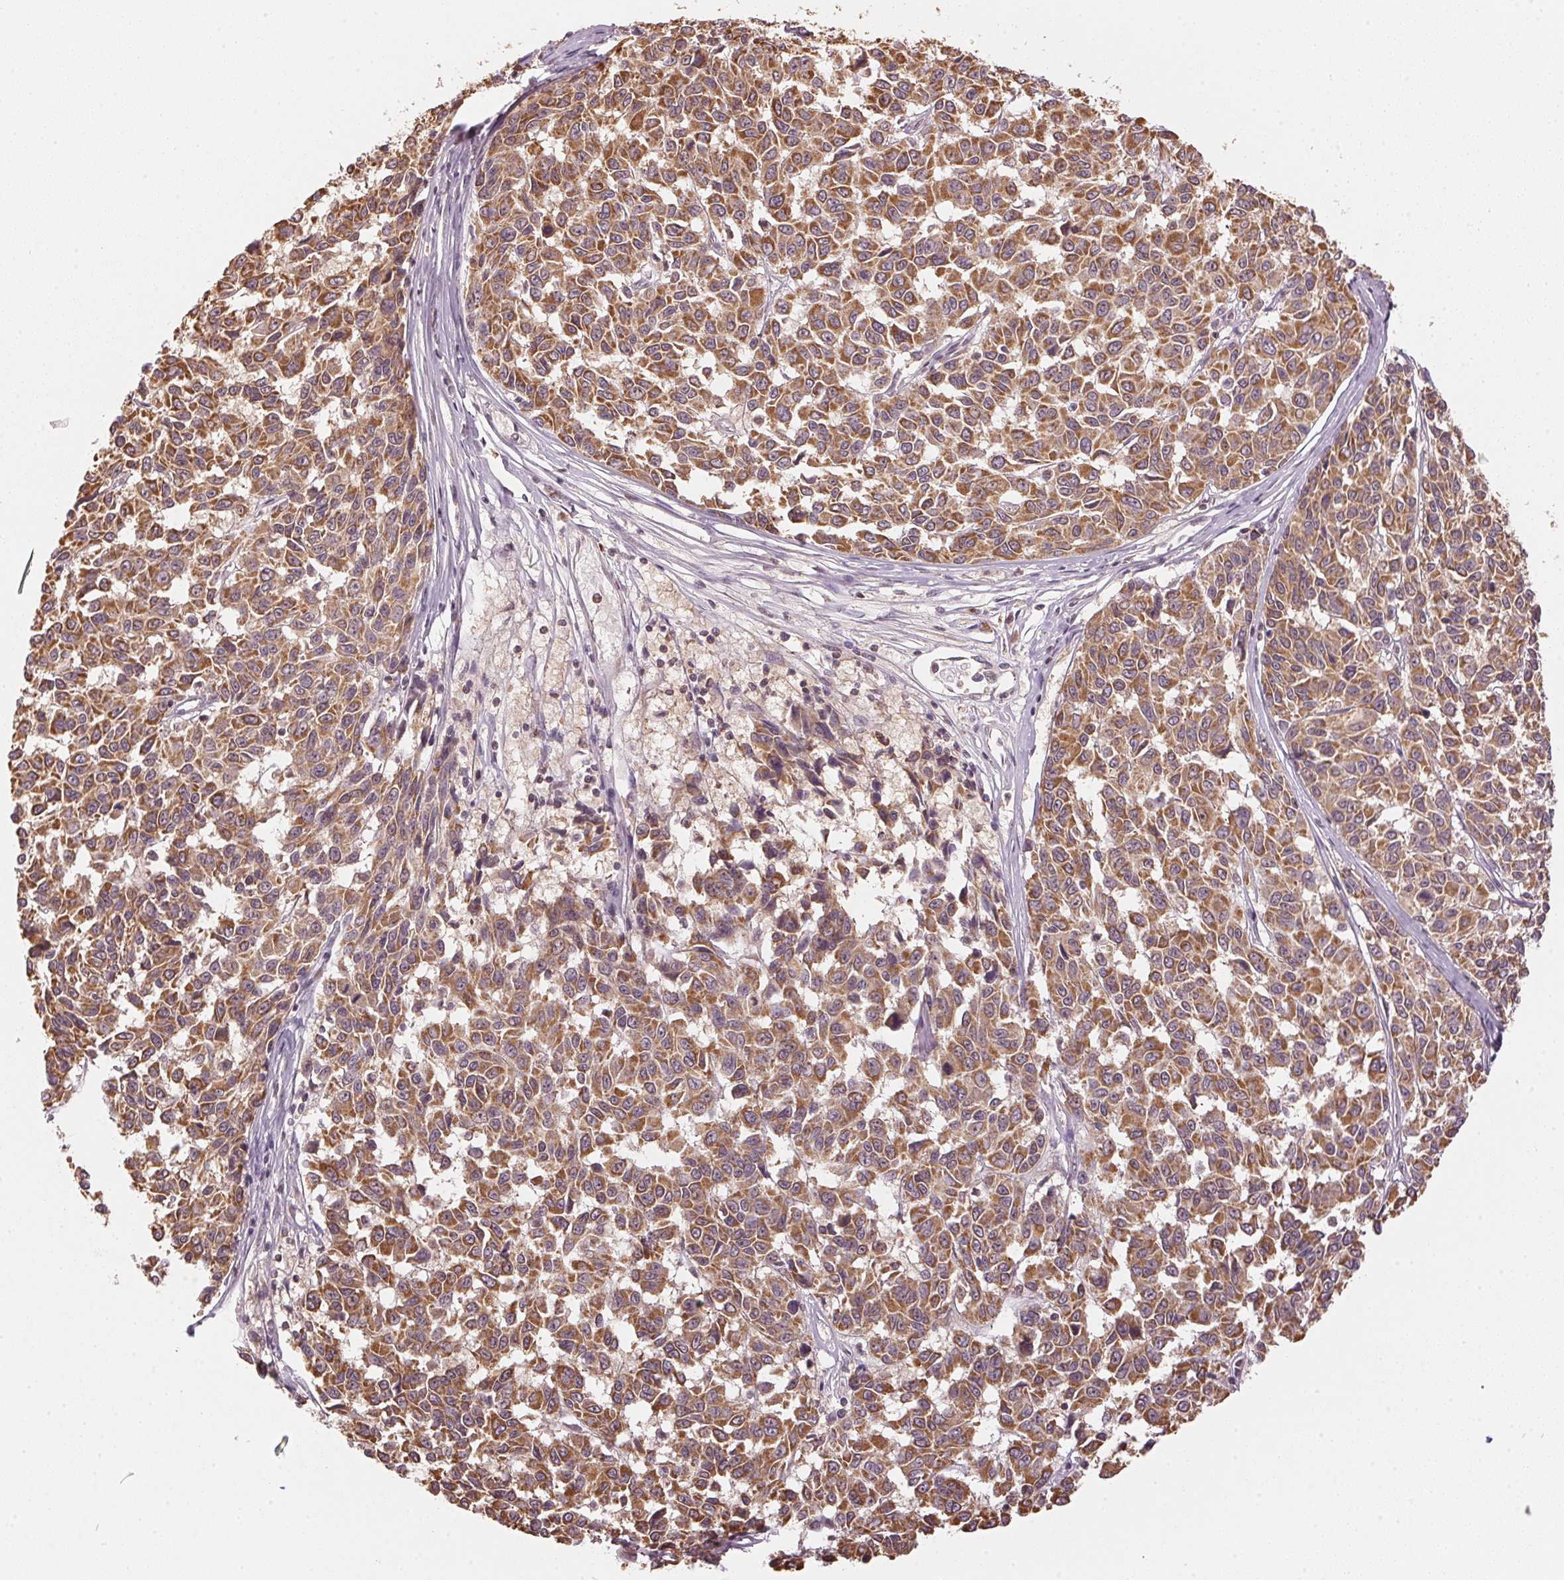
{"staining": {"intensity": "moderate", "quantity": ">75%", "location": "cytoplasmic/membranous"}, "tissue": "melanoma", "cell_type": "Tumor cells", "image_type": "cancer", "snomed": [{"axis": "morphology", "description": "Malignant melanoma, NOS"}, {"axis": "topography", "description": "Skin"}], "caption": "DAB immunohistochemical staining of malignant melanoma reveals moderate cytoplasmic/membranous protein expression in about >75% of tumor cells.", "gene": "ARHGAP6", "patient": {"sex": "female", "age": 66}}